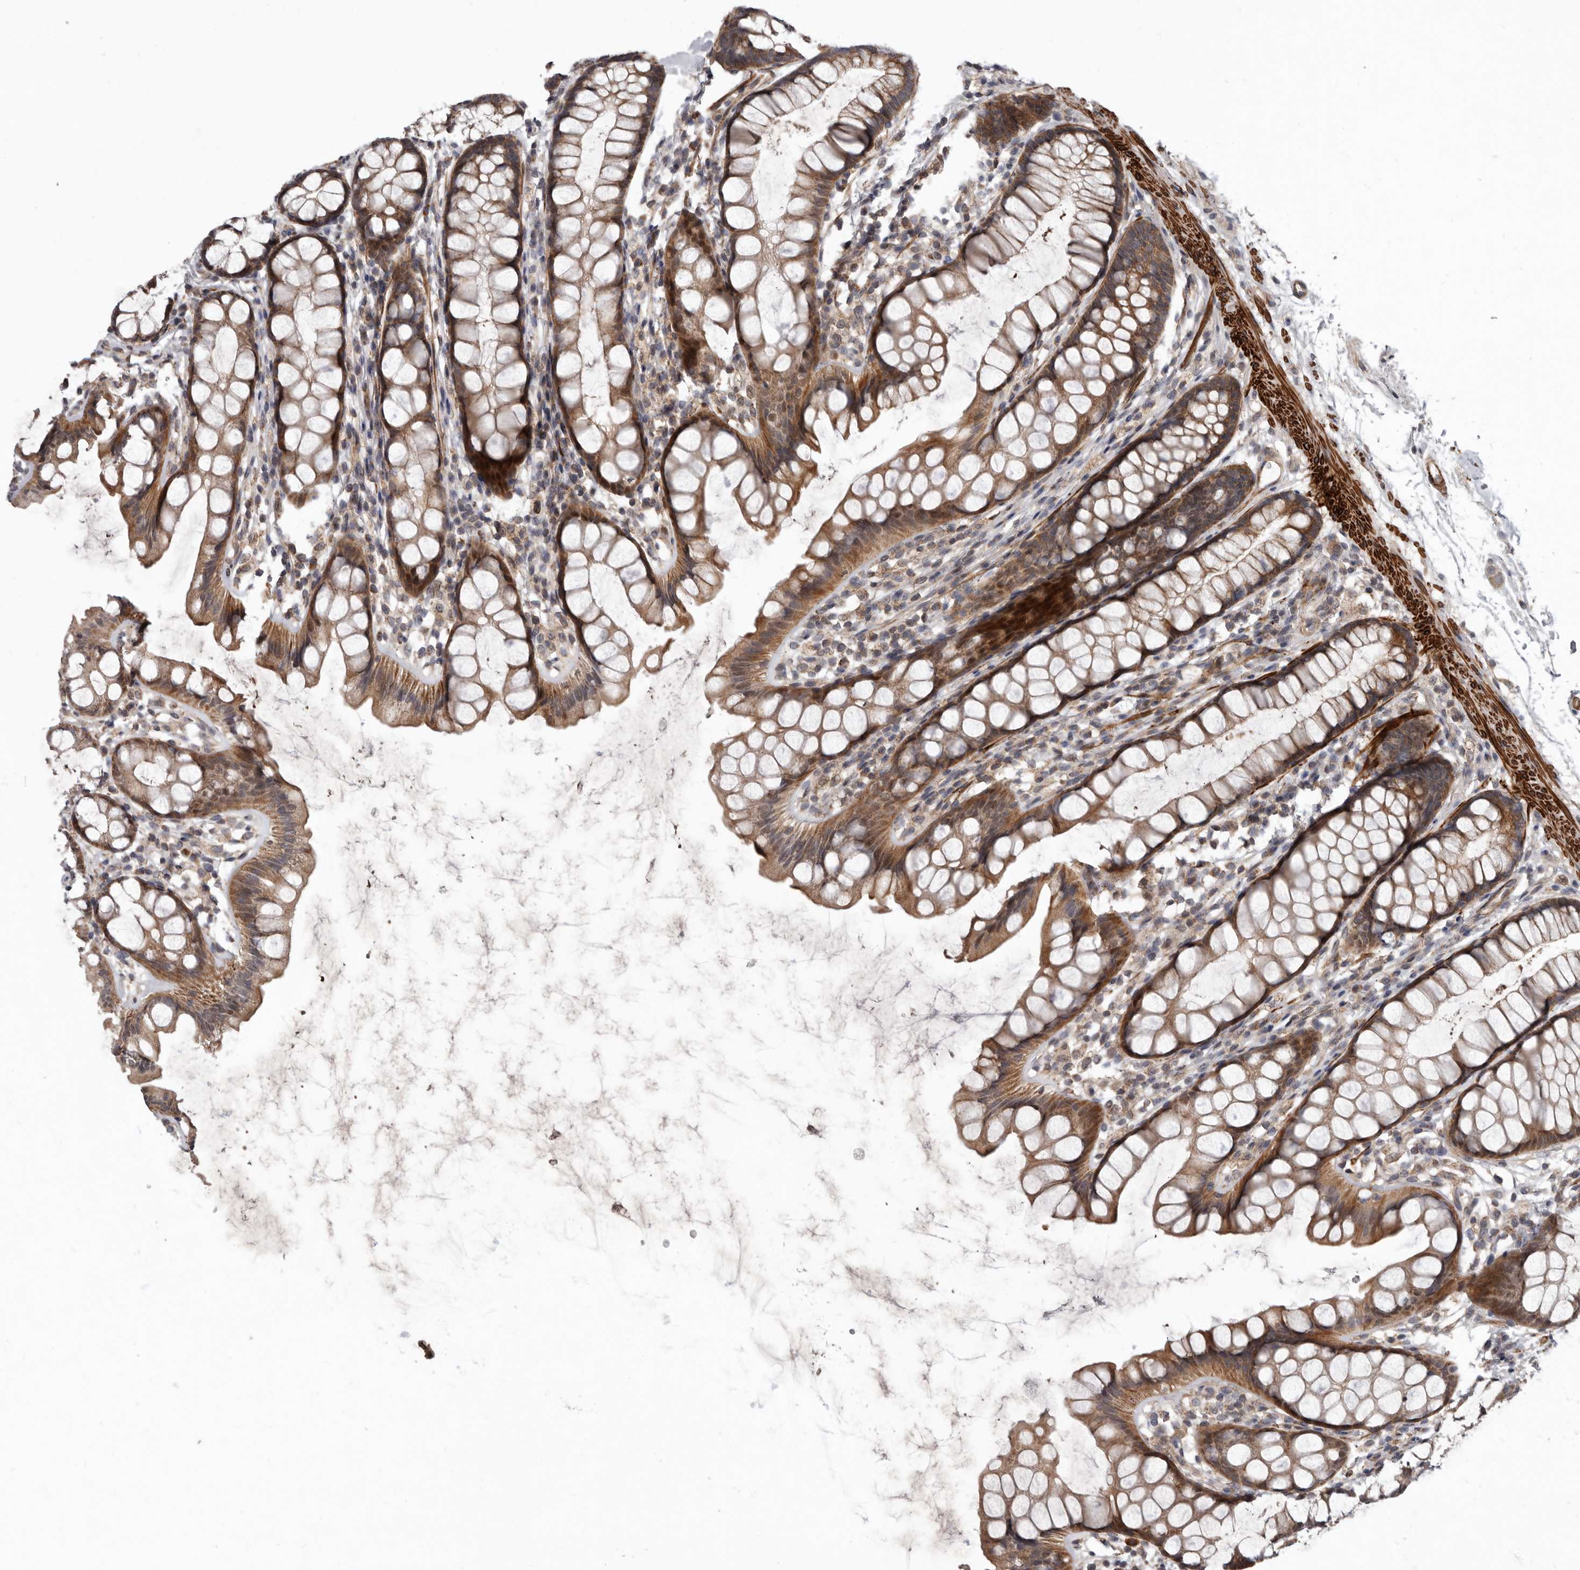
{"staining": {"intensity": "moderate", "quantity": ">75%", "location": "cytoplasmic/membranous"}, "tissue": "rectum", "cell_type": "Glandular cells", "image_type": "normal", "snomed": [{"axis": "morphology", "description": "Normal tissue, NOS"}, {"axis": "topography", "description": "Rectum"}], "caption": "A brown stain labels moderate cytoplasmic/membranous positivity of a protein in glandular cells of unremarkable rectum.", "gene": "FGFR4", "patient": {"sex": "female", "age": 65}}